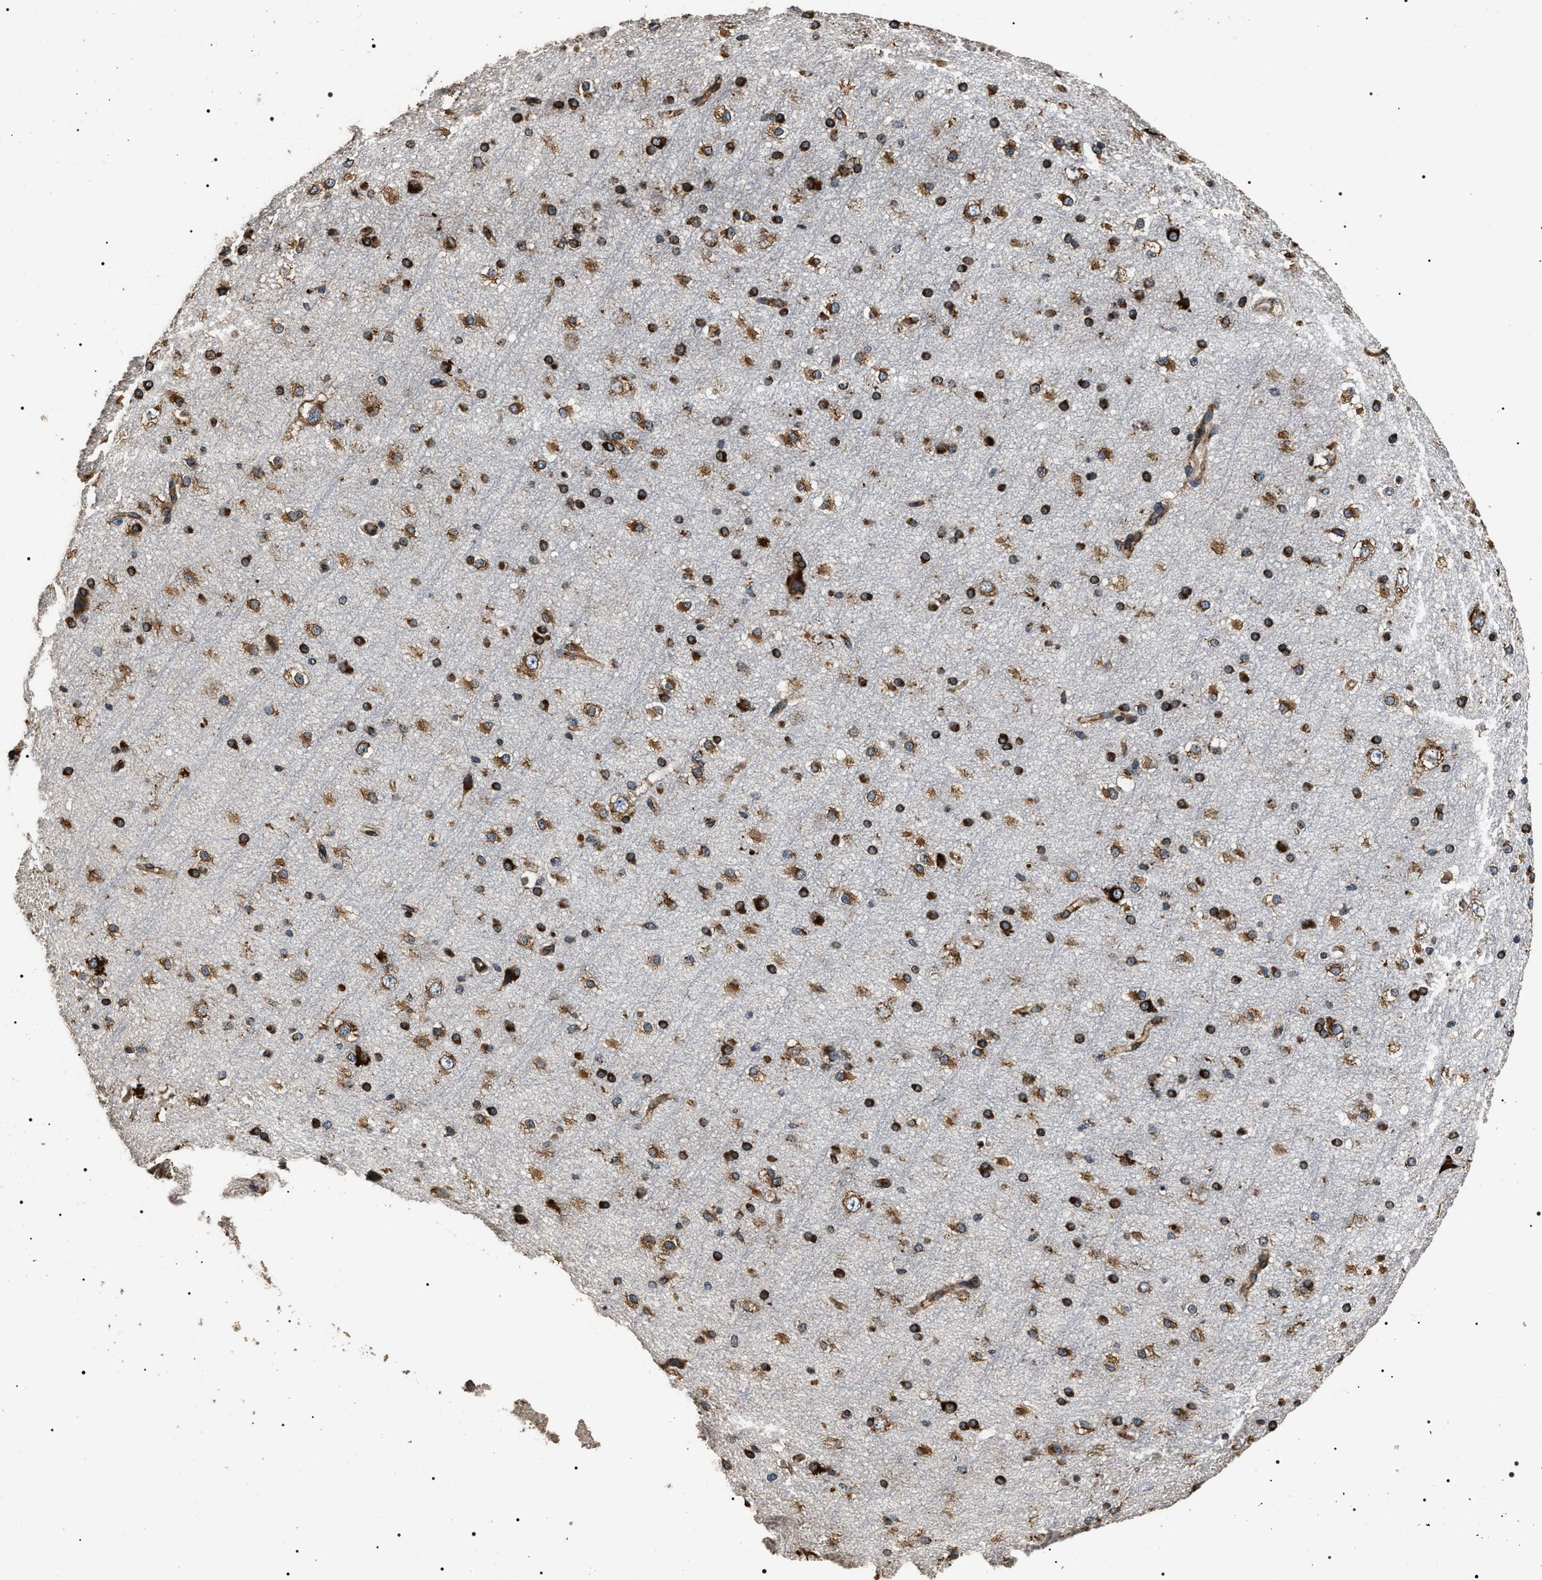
{"staining": {"intensity": "strong", "quantity": ">75%", "location": "cytoplasmic/membranous"}, "tissue": "cerebral cortex", "cell_type": "Endothelial cells", "image_type": "normal", "snomed": [{"axis": "morphology", "description": "Normal tissue, NOS"}, {"axis": "morphology", "description": "Developmental malformation"}, {"axis": "topography", "description": "Cerebral cortex"}], "caption": "Protein analysis of normal cerebral cortex exhibits strong cytoplasmic/membranous expression in approximately >75% of endothelial cells. The protein of interest is shown in brown color, while the nuclei are stained blue.", "gene": "KTN1", "patient": {"sex": "female", "age": 30}}